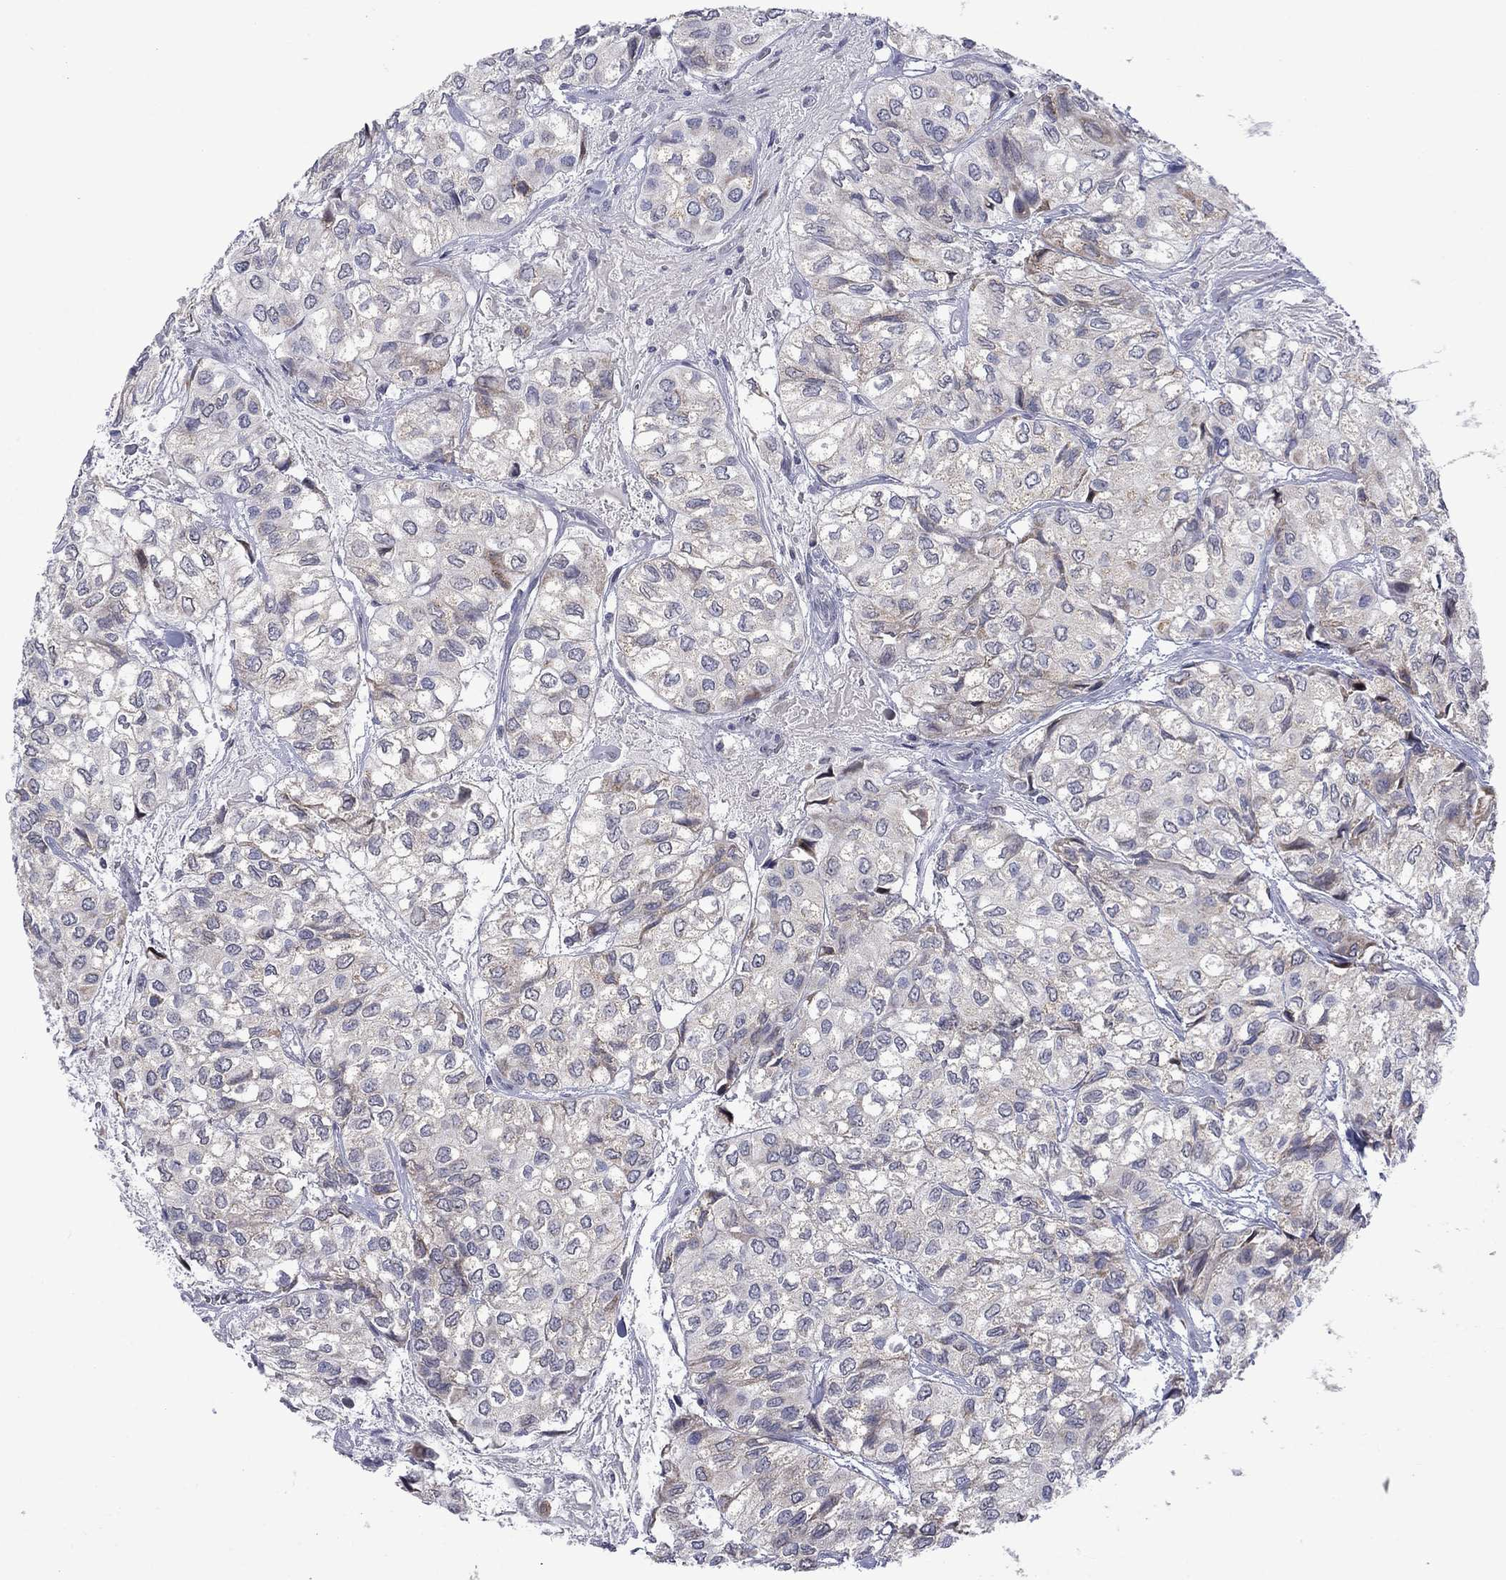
{"staining": {"intensity": "weak", "quantity": "<25%", "location": "cytoplasmic/membranous"}, "tissue": "urothelial cancer", "cell_type": "Tumor cells", "image_type": "cancer", "snomed": [{"axis": "morphology", "description": "Urothelial carcinoma, High grade"}, {"axis": "topography", "description": "Urinary bladder"}], "caption": "Urothelial carcinoma (high-grade) stained for a protein using IHC exhibits no positivity tumor cells.", "gene": "KCNJ16", "patient": {"sex": "male", "age": 73}}